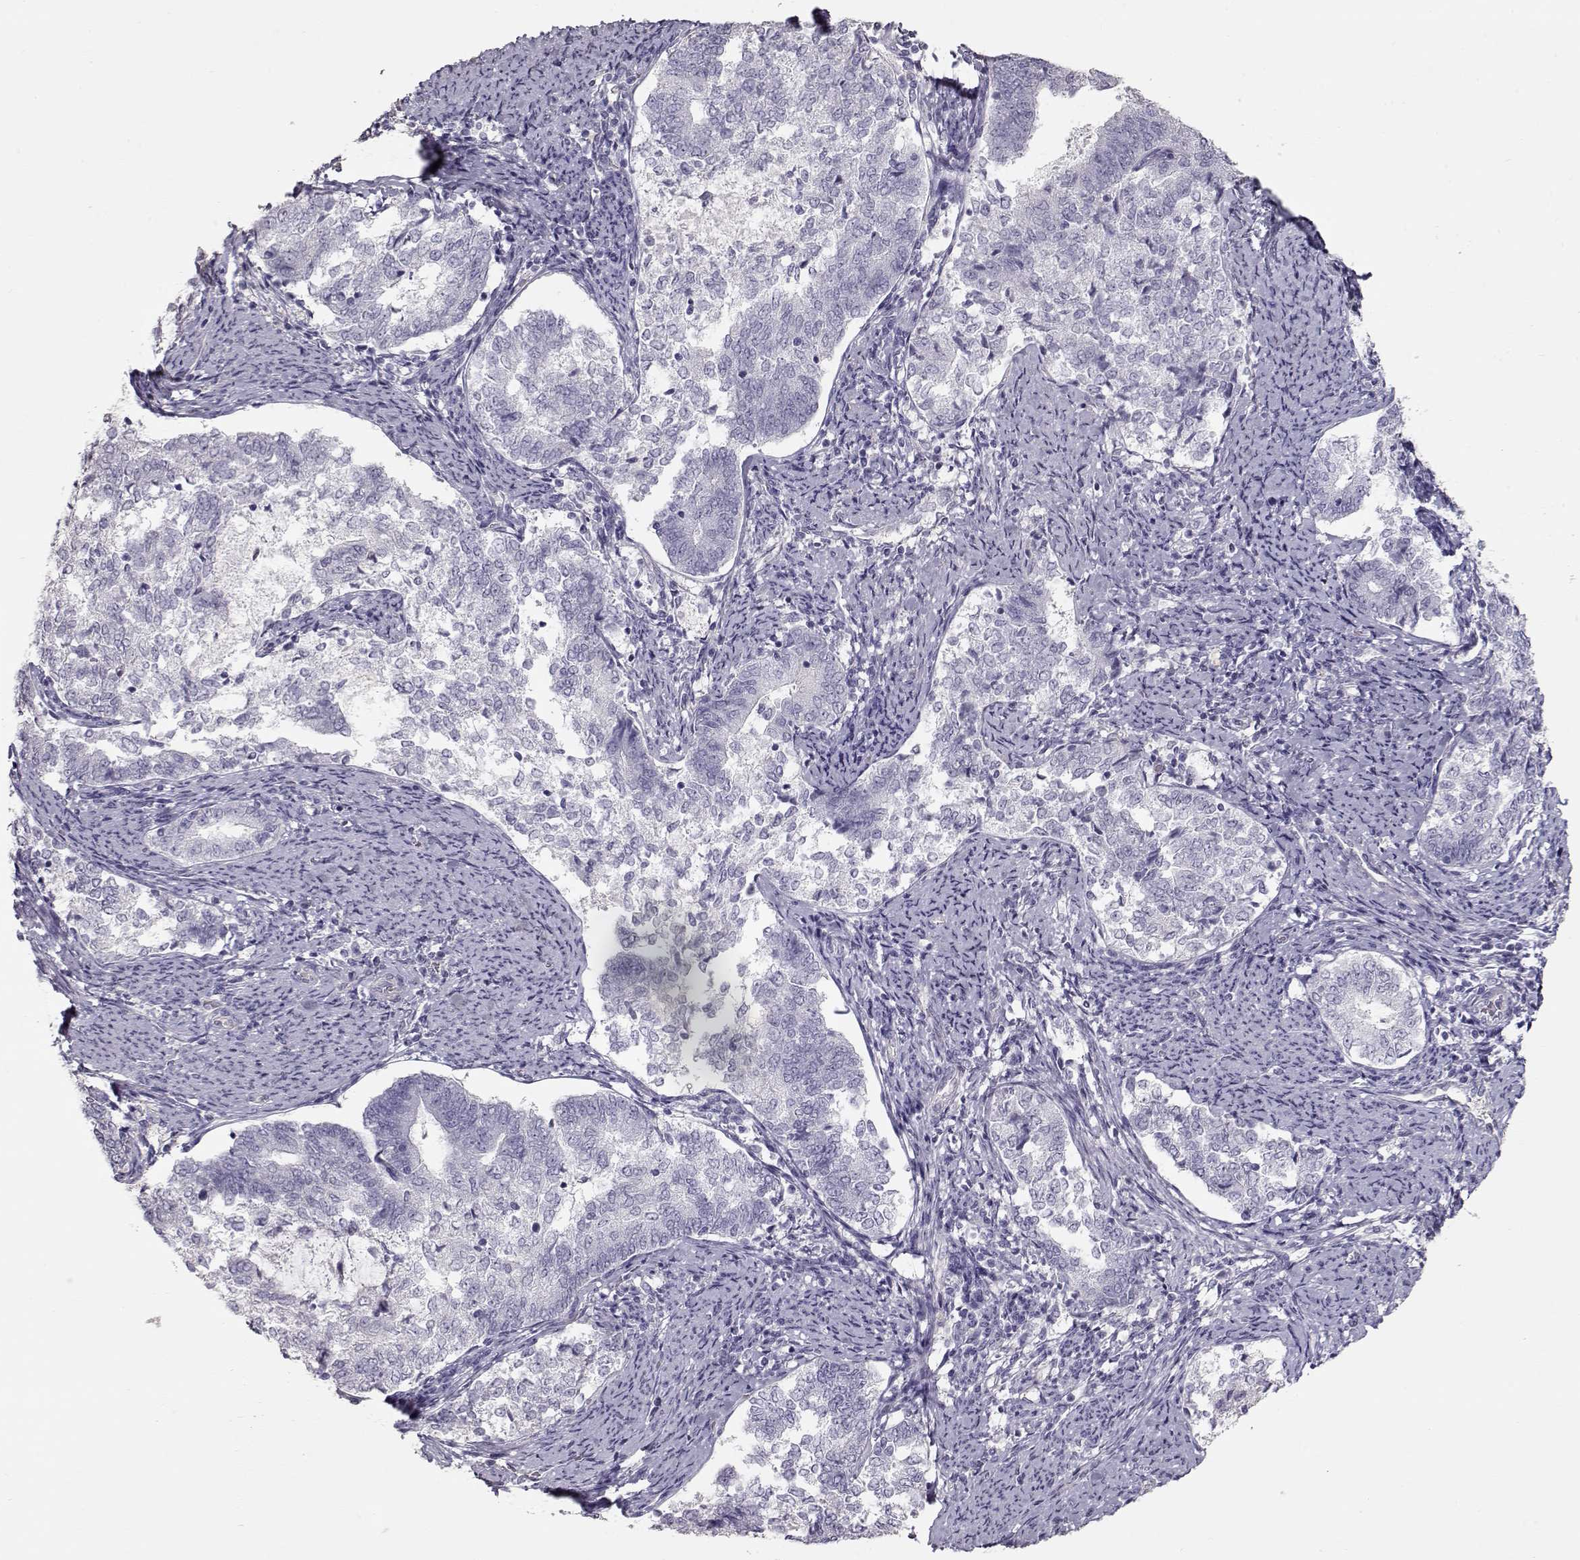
{"staining": {"intensity": "negative", "quantity": "none", "location": "none"}, "tissue": "endometrial cancer", "cell_type": "Tumor cells", "image_type": "cancer", "snomed": [{"axis": "morphology", "description": "Adenocarcinoma, NOS"}, {"axis": "topography", "description": "Endometrium"}], "caption": "The micrograph shows no staining of tumor cells in endometrial cancer.", "gene": "SLC18A1", "patient": {"sex": "female", "age": 65}}